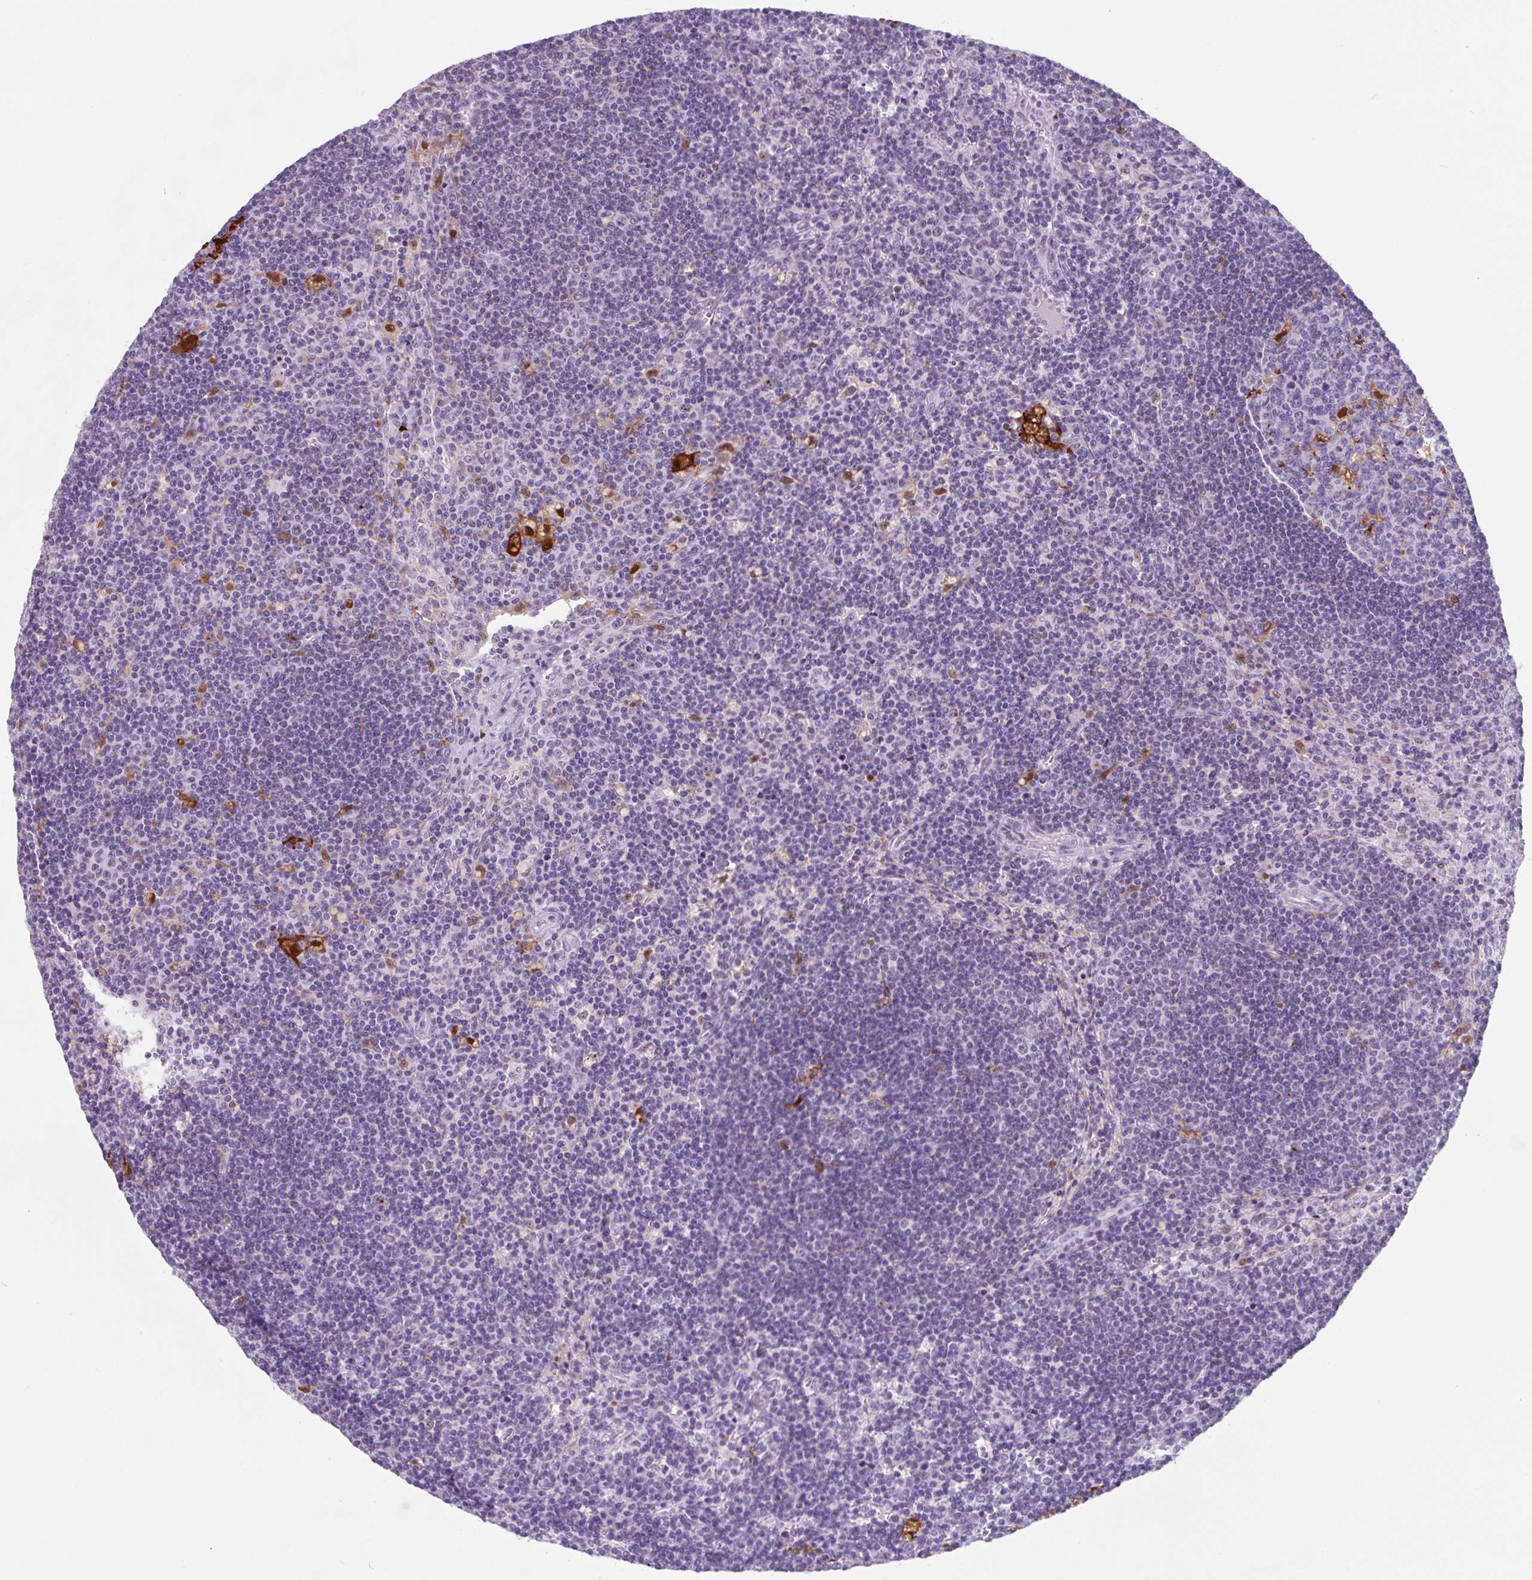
{"staining": {"intensity": "strong", "quantity": "<25%", "location": "nuclear"}, "tissue": "lymph node", "cell_type": "Germinal center cells", "image_type": "normal", "snomed": [{"axis": "morphology", "description": "Normal tissue, NOS"}, {"axis": "topography", "description": "Lymph node"}], "caption": "Unremarkable lymph node was stained to show a protein in brown. There is medium levels of strong nuclear staining in about <25% of germinal center cells. (Brightfield microscopy of DAB IHC at high magnification).", "gene": "TNFRSF8", "patient": {"sex": "male", "age": 58}}